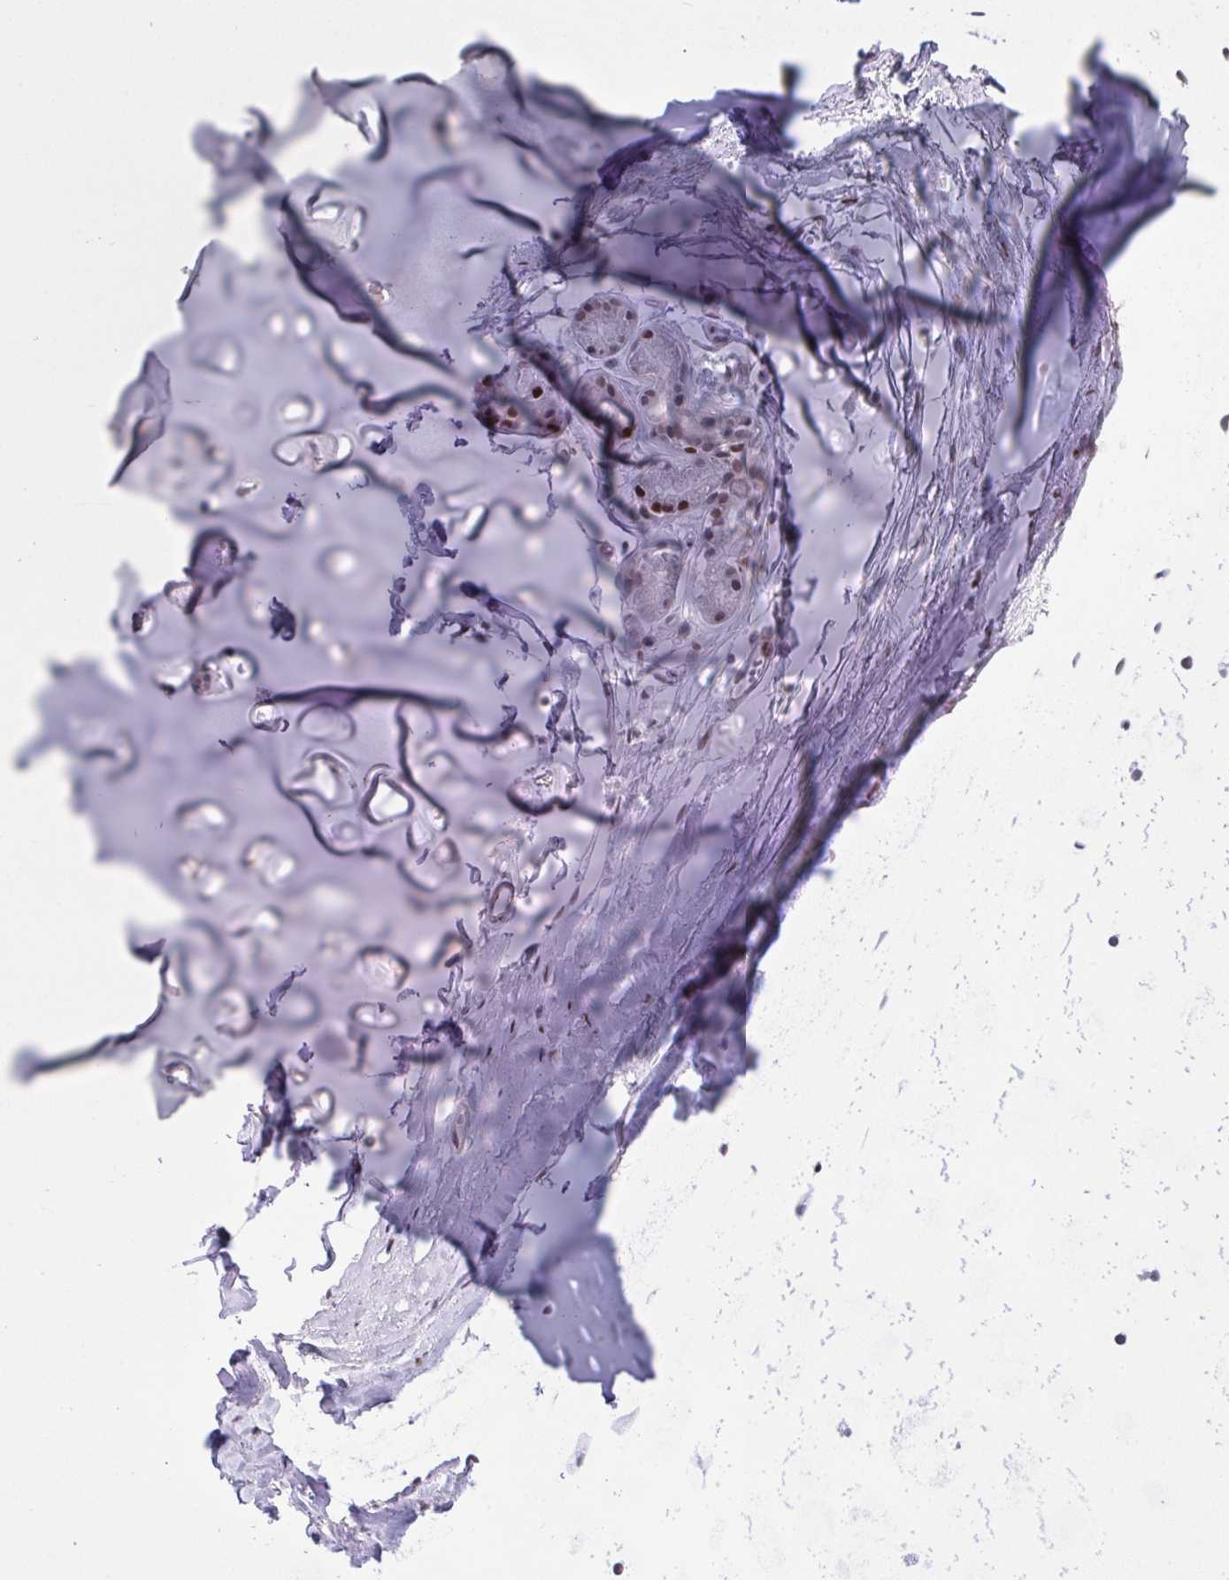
{"staining": {"intensity": "negative", "quantity": "none", "location": "none"}, "tissue": "soft tissue", "cell_type": "Chondrocytes", "image_type": "normal", "snomed": [{"axis": "morphology", "description": "Normal tissue, NOS"}, {"axis": "topography", "description": "Cartilage tissue"}, {"axis": "topography", "description": "Bronchus"}, {"axis": "topography", "description": "Peripheral nerve tissue"}], "caption": "A high-resolution image shows immunohistochemistry staining of unremarkable soft tissue, which reveals no significant expression in chondrocytes.", "gene": "ZFHX3", "patient": {"sex": "female", "age": 59}}